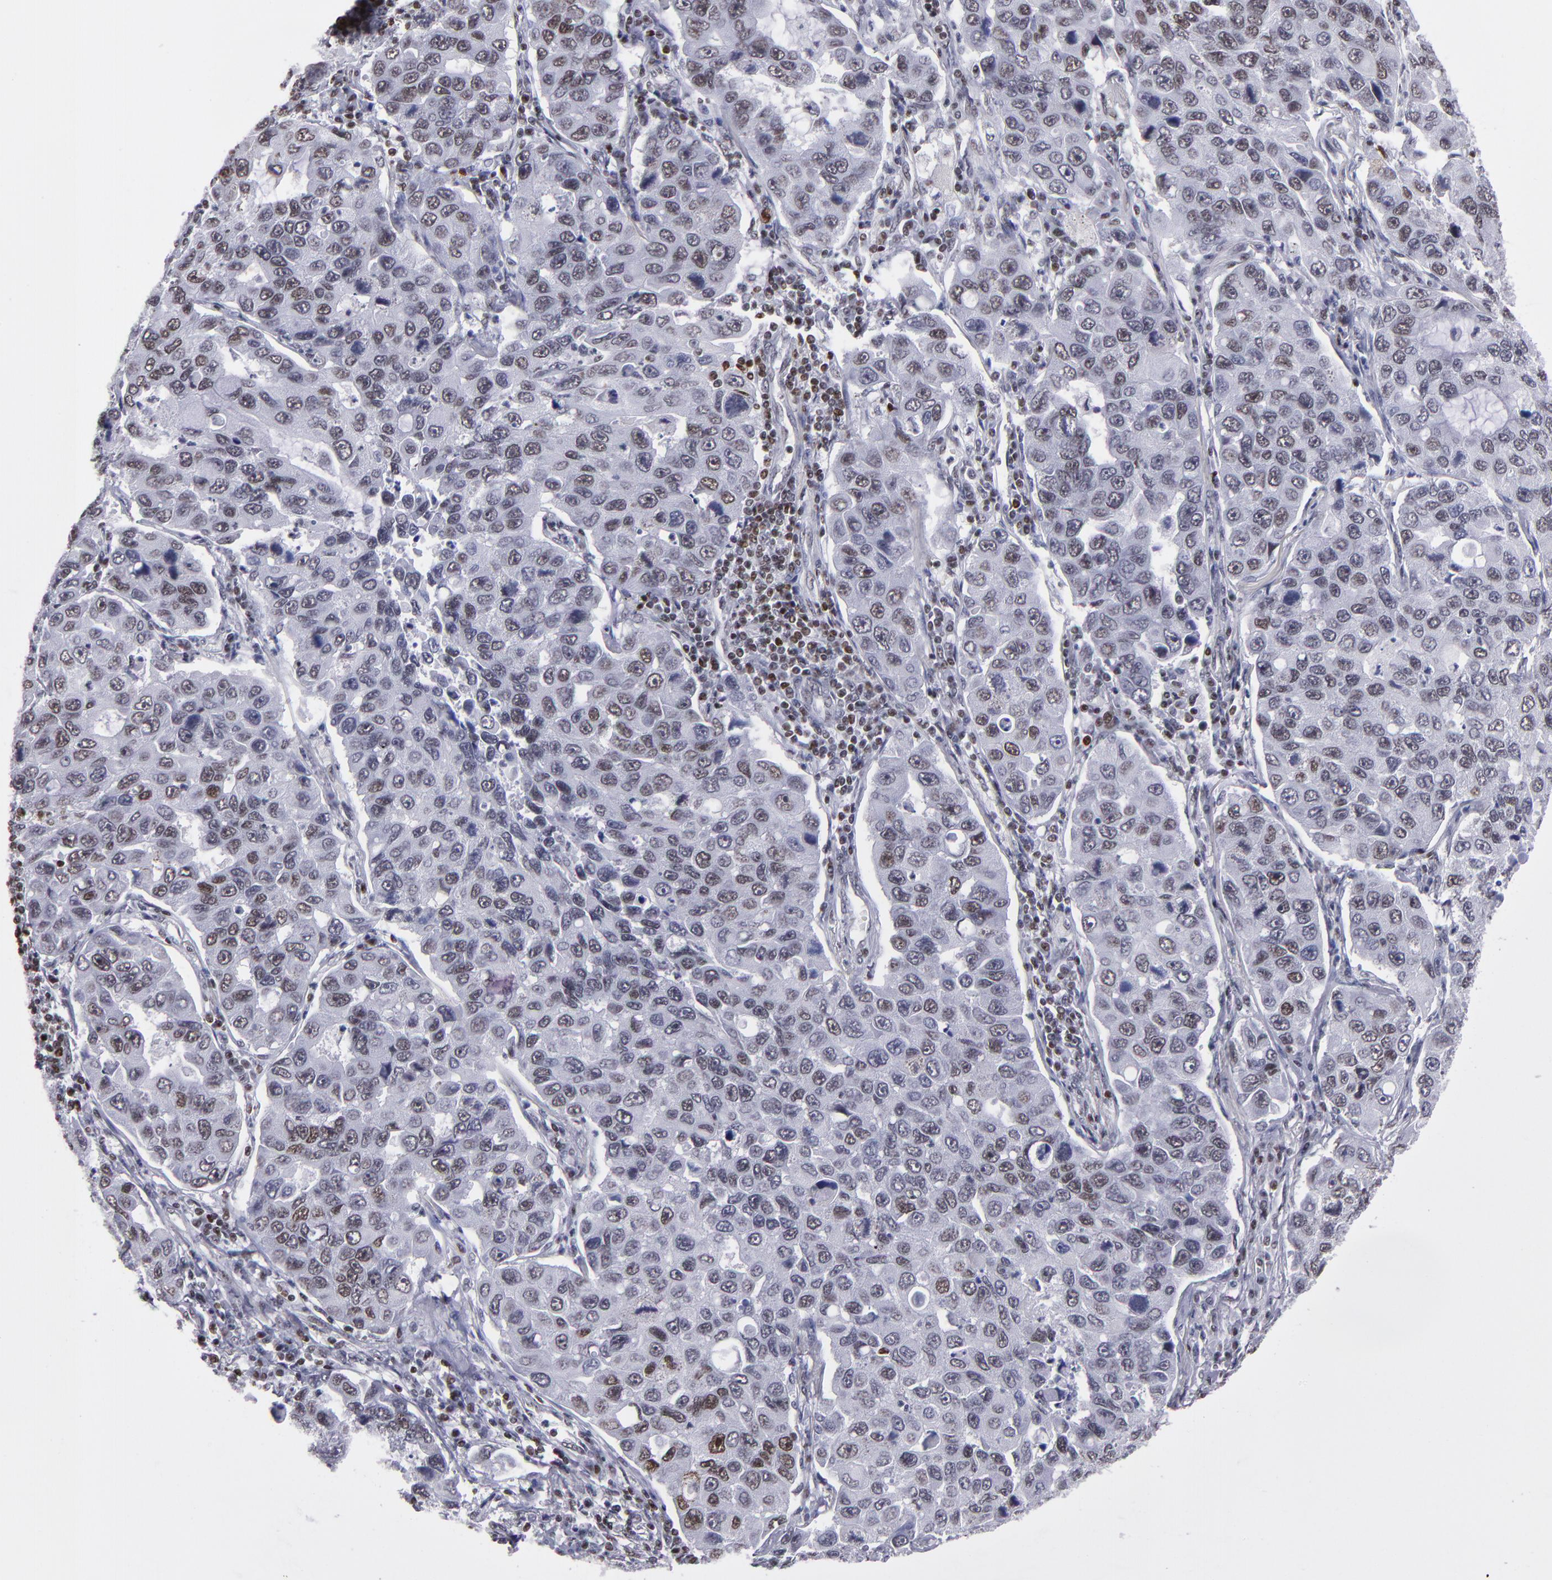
{"staining": {"intensity": "weak", "quantity": "<25%", "location": "nuclear"}, "tissue": "lung cancer", "cell_type": "Tumor cells", "image_type": "cancer", "snomed": [{"axis": "morphology", "description": "Adenocarcinoma, NOS"}, {"axis": "topography", "description": "Lung"}], "caption": "Immunohistochemistry of human lung cancer displays no positivity in tumor cells. (DAB (3,3'-diaminobenzidine) IHC, high magnification).", "gene": "TERF2", "patient": {"sex": "male", "age": 64}}